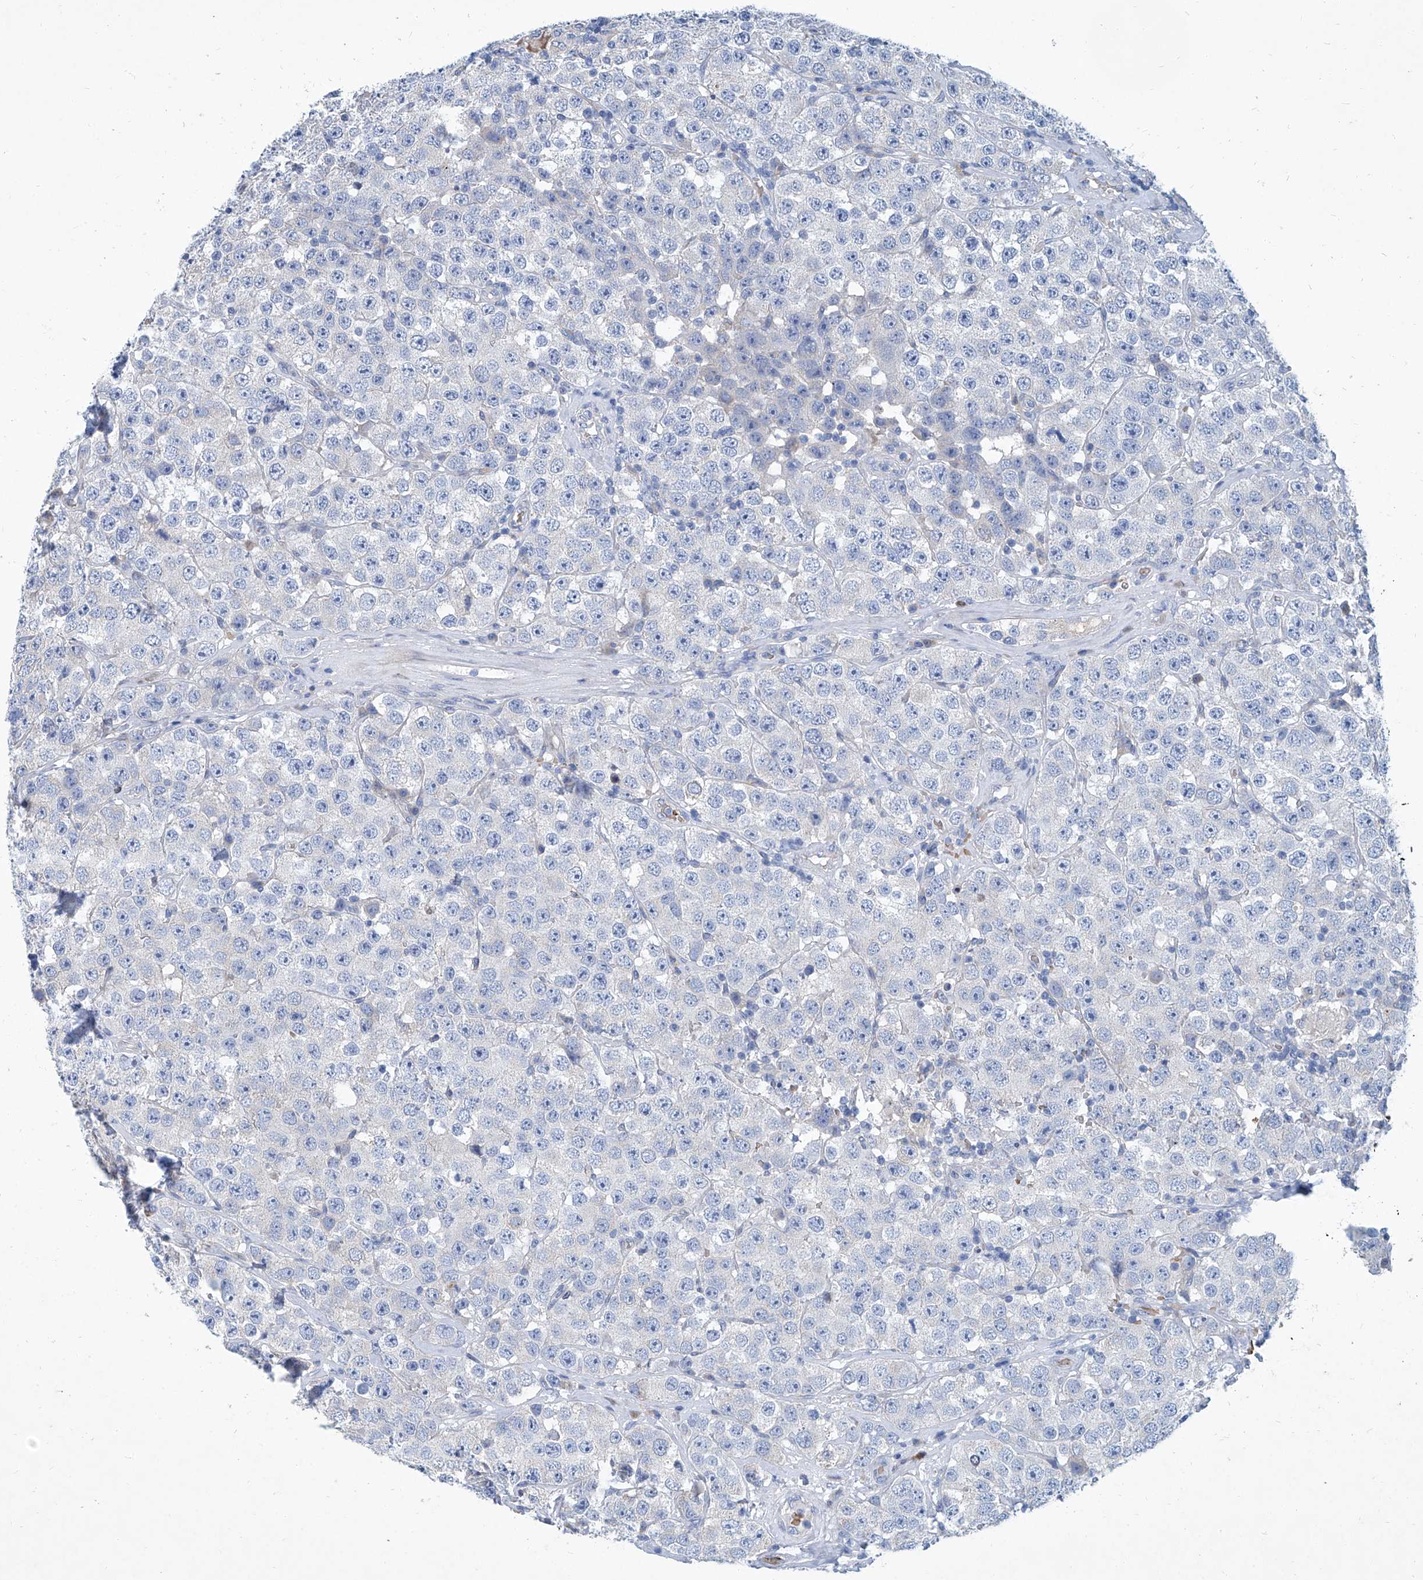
{"staining": {"intensity": "negative", "quantity": "none", "location": "none"}, "tissue": "testis cancer", "cell_type": "Tumor cells", "image_type": "cancer", "snomed": [{"axis": "morphology", "description": "Seminoma, NOS"}, {"axis": "topography", "description": "Testis"}], "caption": "IHC of human testis seminoma demonstrates no positivity in tumor cells.", "gene": "FPR2", "patient": {"sex": "male", "age": 28}}